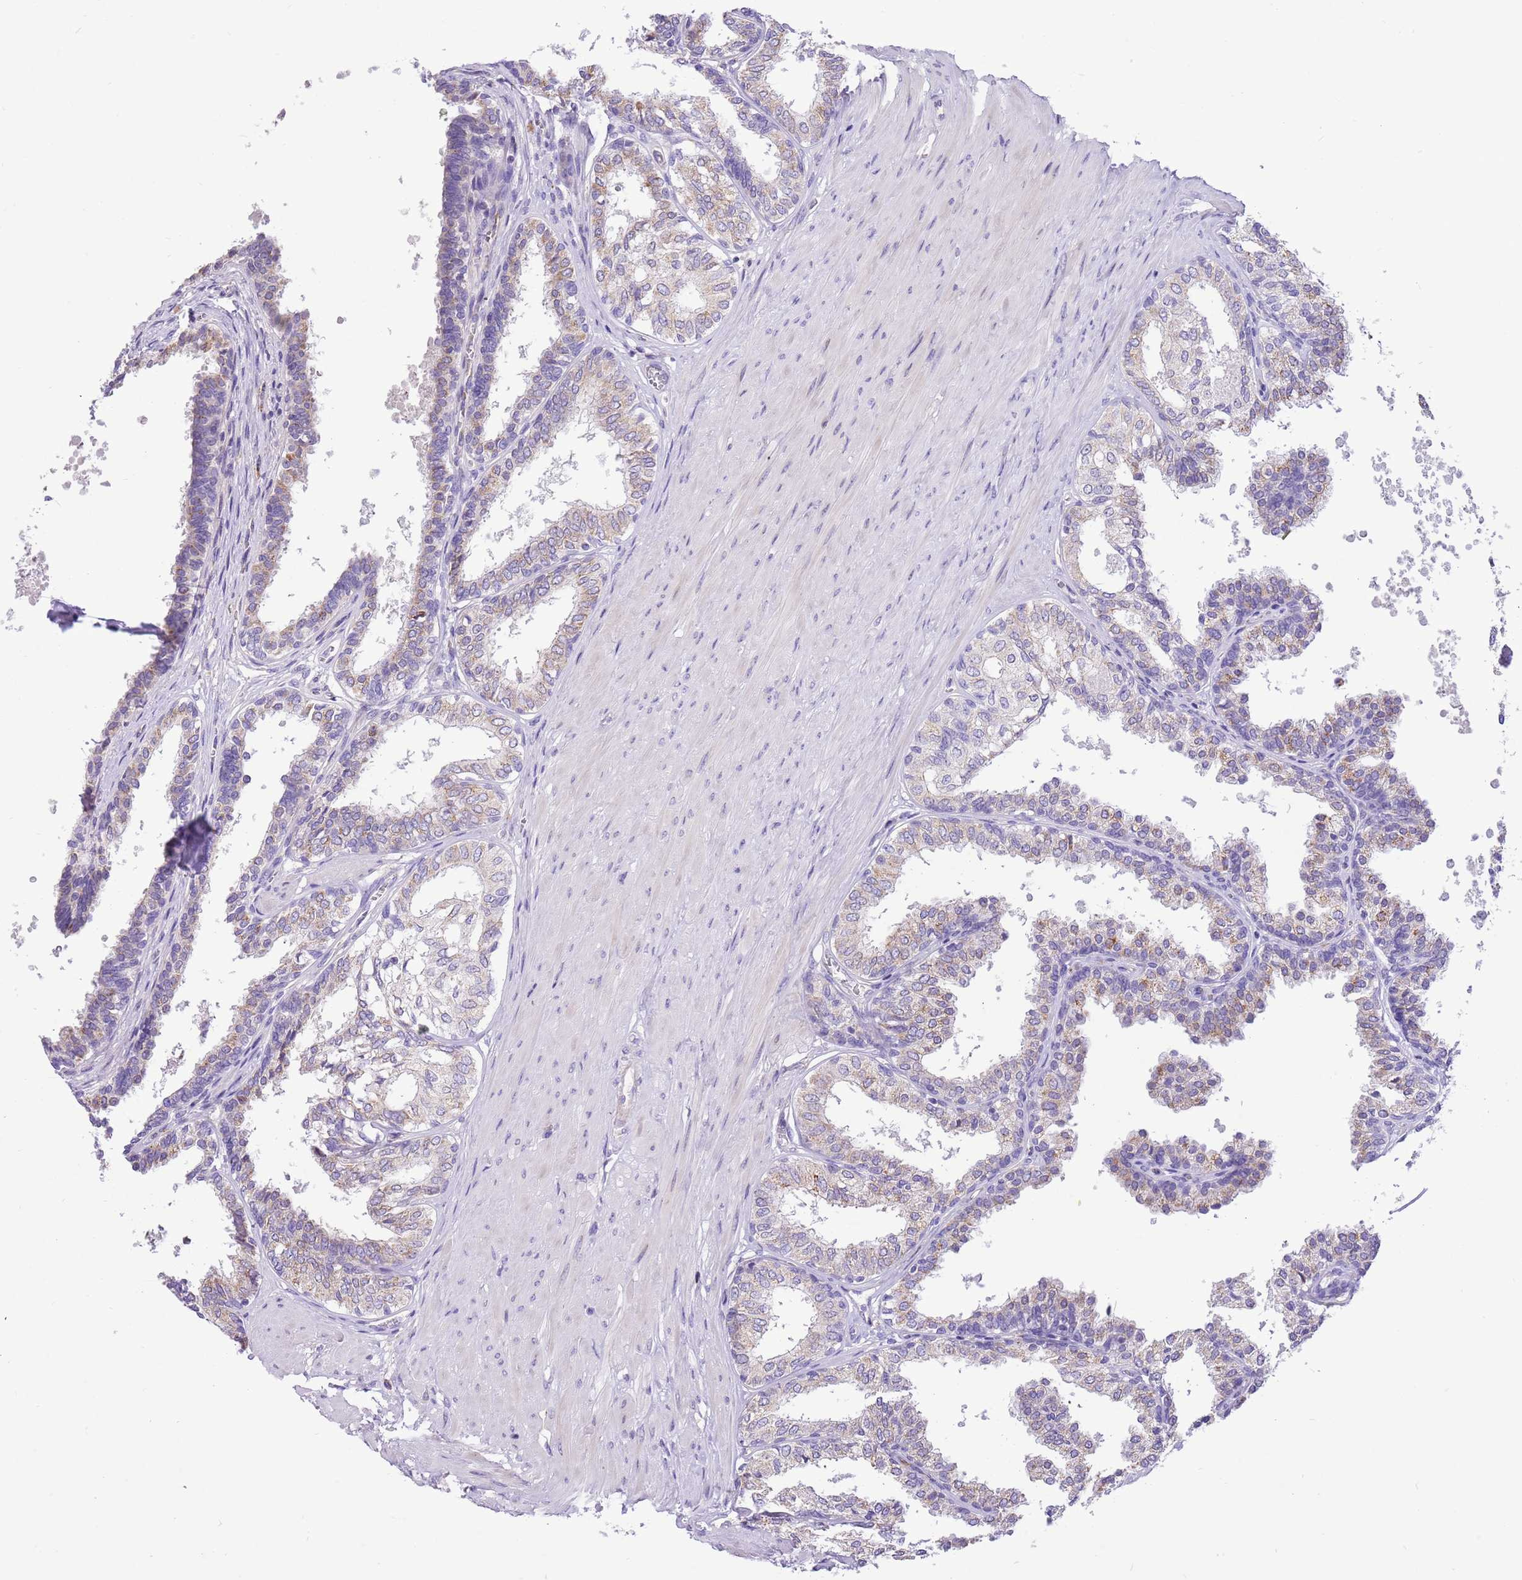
{"staining": {"intensity": "moderate", "quantity": "25%-75%", "location": "cytoplasmic/membranous"}, "tissue": "prostate", "cell_type": "Glandular cells", "image_type": "normal", "snomed": [{"axis": "morphology", "description": "Normal tissue, NOS"}, {"axis": "topography", "description": "Prostate"}], "caption": "Immunohistochemical staining of benign prostate shows medium levels of moderate cytoplasmic/membranous staining in approximately 25%-75% of glandular cells. (IHC, brightfield microscopy, high magnification).", "gene": "COX17", "patient": {"sex": "male", "age": 48}}